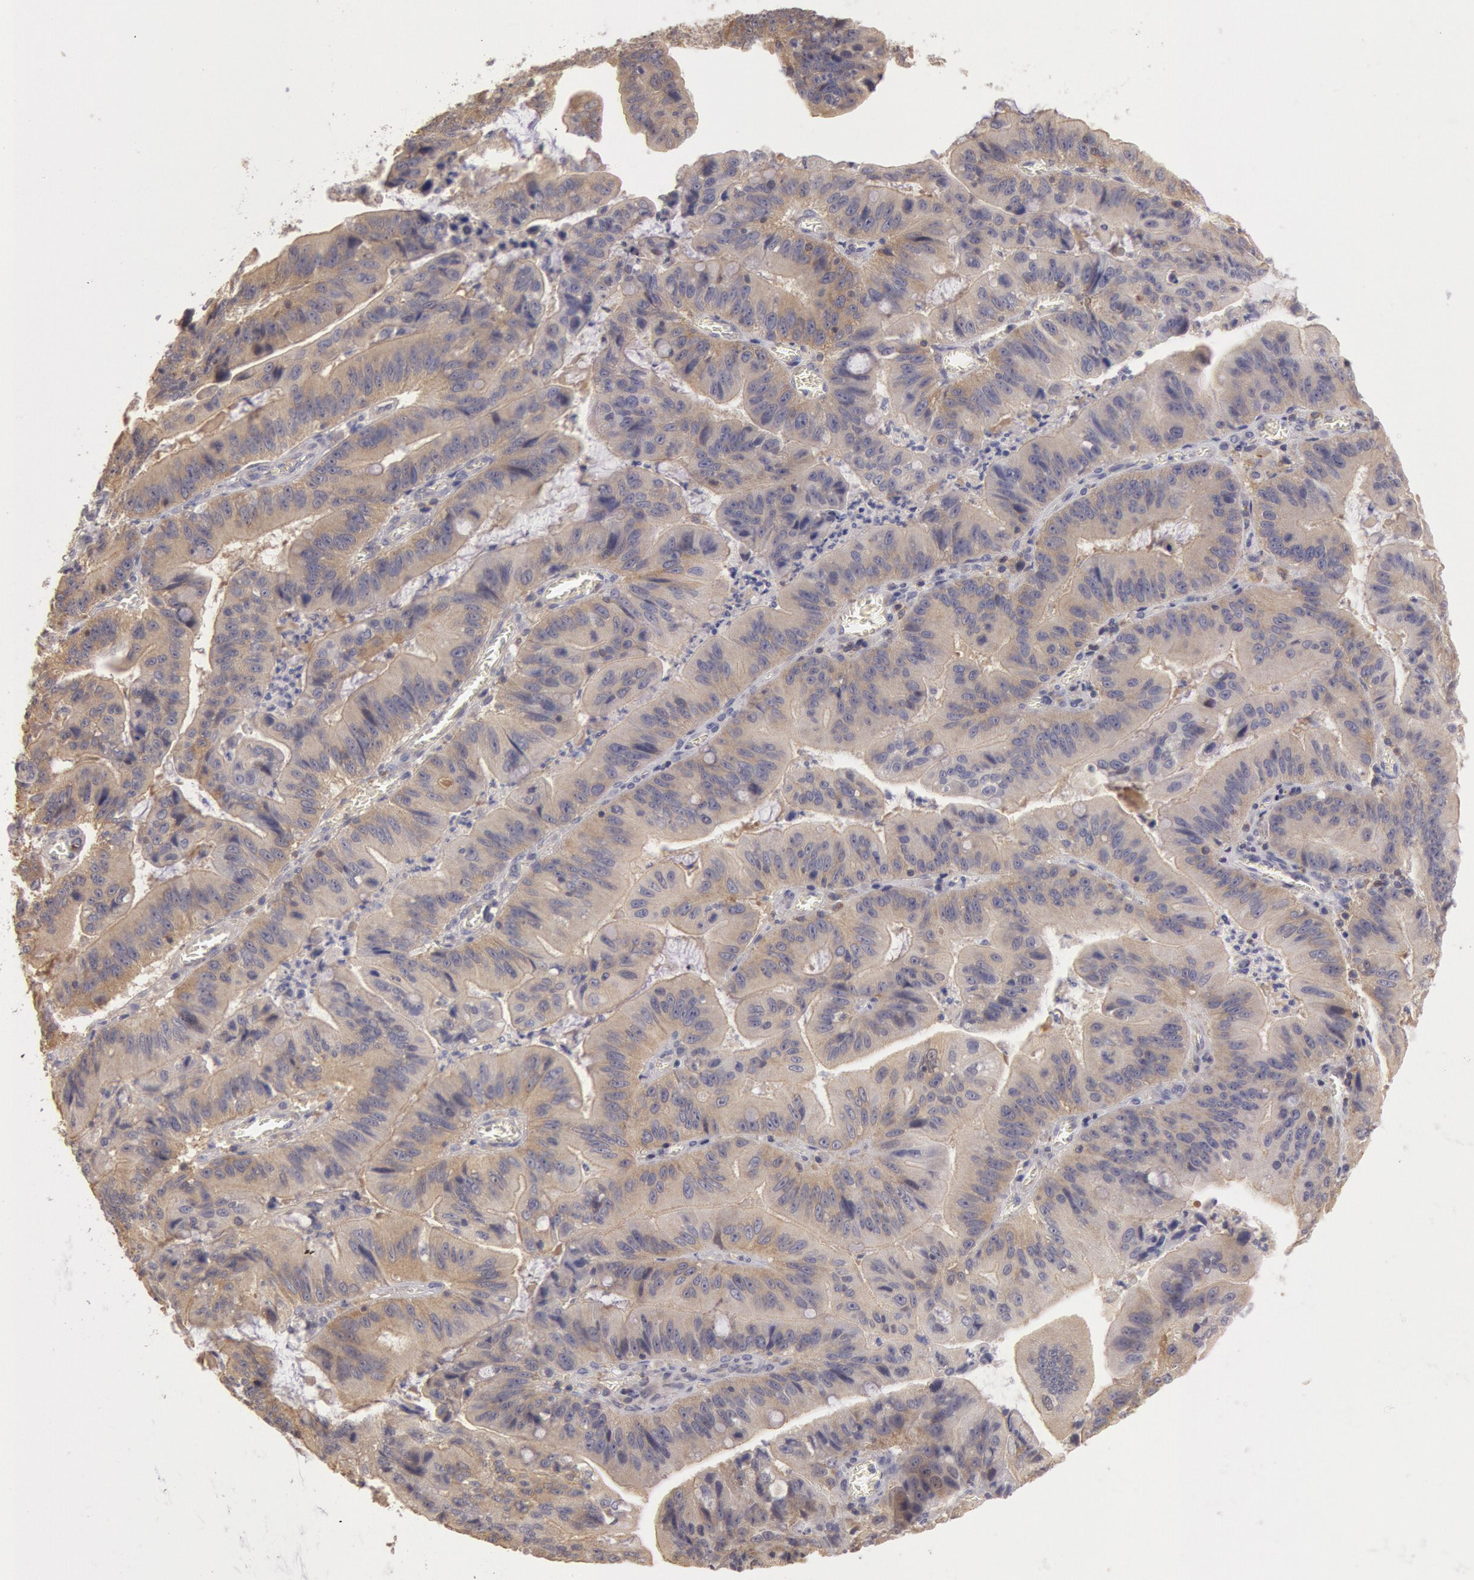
{"staining": {"intensity": "weak", "quantity": ">75%", "location": "cytoplasmic/membranous"}, "tissue": "stomach cancer", "cell_type": "Tumor cells", "image_type": "cancer", "snomed": [{"axis": "morphology", "description": "Adenocarcinoma, NOS"}, {"axis": "topography", "description": "Stomach, upper"}], "caption": "Human adenocarcinoma (stomach) stained with a brown dye shows weak cytoplasmic/membranous positive positivity in about >75% of tumor cells.", "gene": "NMT2", "patient": {"sex": "male", "age": 63}}